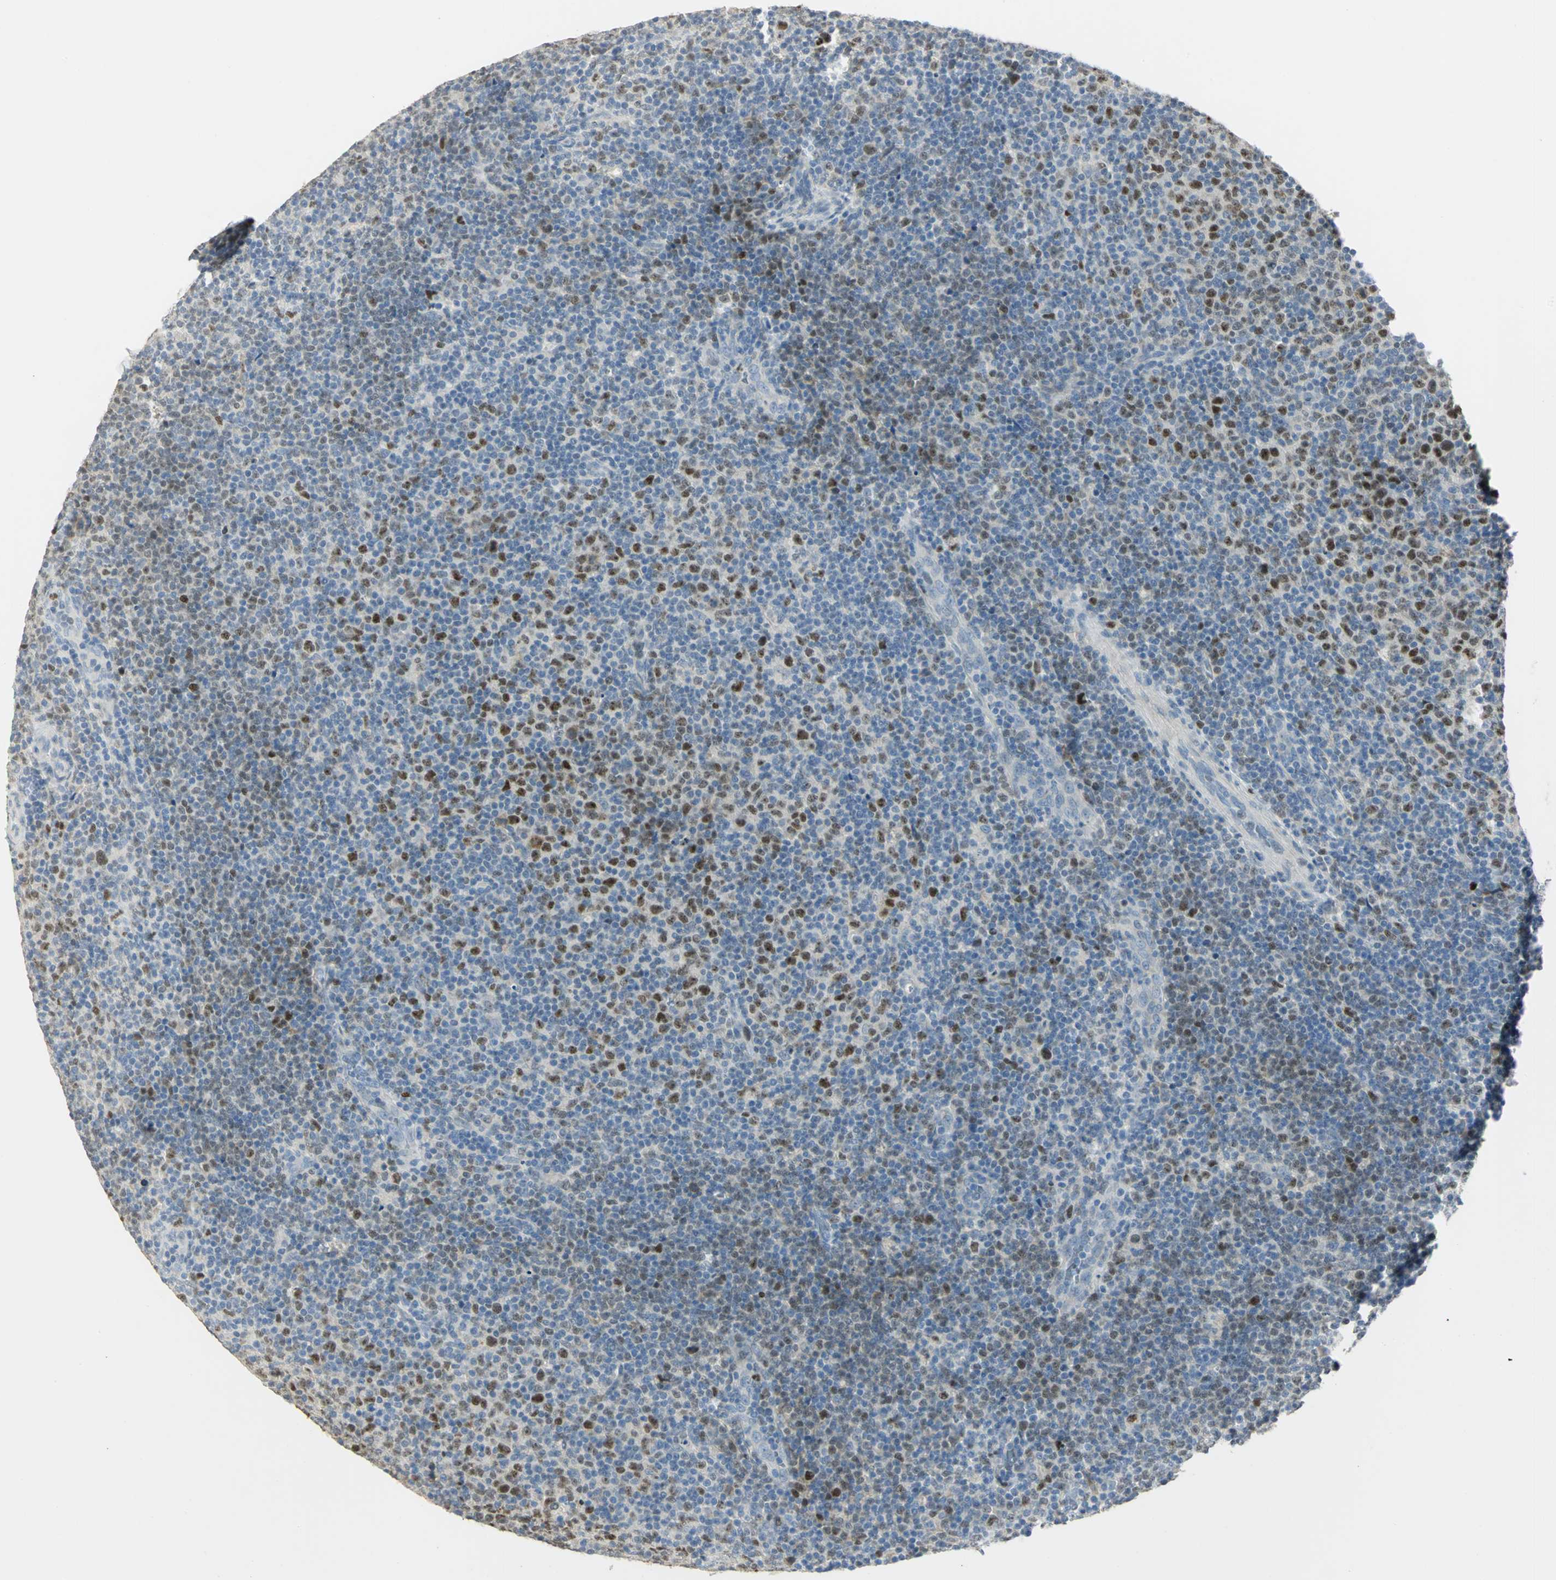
{"staining": {"intensity": "moderate", "quantity": "25%-75%", "location": "nuclear"}, "tissue": "lymphoma", "cell_type": "Tumor cells", "image_type": "cancer", "snomed": [{"axis": "morphology", "description": "Malignant lymphoma, non-Hodgkin's type, Low grade"}, {"axis": "topography", "description": "Lymph node"}], "caption": "Low-grade malignant lymphoma, non-Hodgkin's type stained with a protein marker reveals moderate staining in tumor cells.", "gene": "BCL6", "patient": {"sex": "male", "age": 70}}